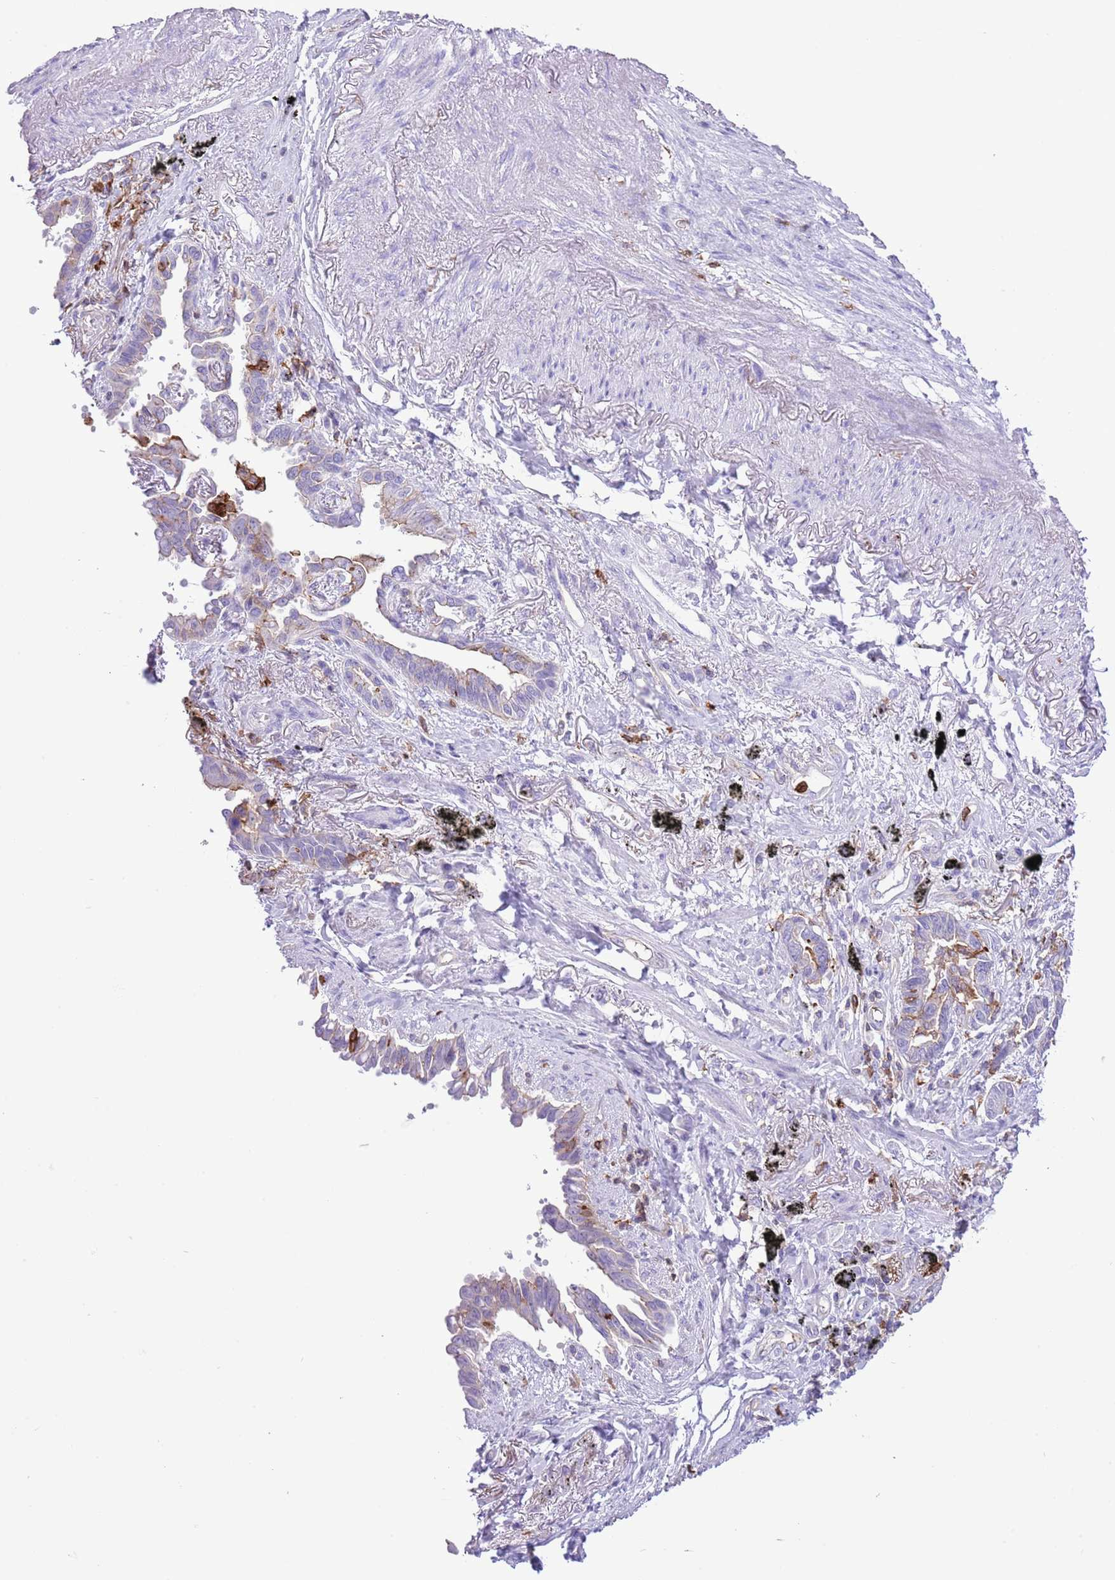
{"staining": {"intensity": "negative", "quantity": "none", "location": "none"}, "tissue": "lung cancer", "cell_type": "Tumor cells", "image_type": "cancer", "snomed": [{"axis": "morphology", "description": "Adenocarcinoma, NOS"}, {"axis": "topography", "description": "Lung"}], "caption": "Immunohistochemical staining of adenocarcinoma (lung) exhibits no significant expression in tumor cells. The staining is performed using DAB (3,3'-diaminobenzidine) brown chromogen with nuclei counter-stained in using hematoxylin.", "gene": "EFHD2", "patient": {"sex": "male", "age": 67}}